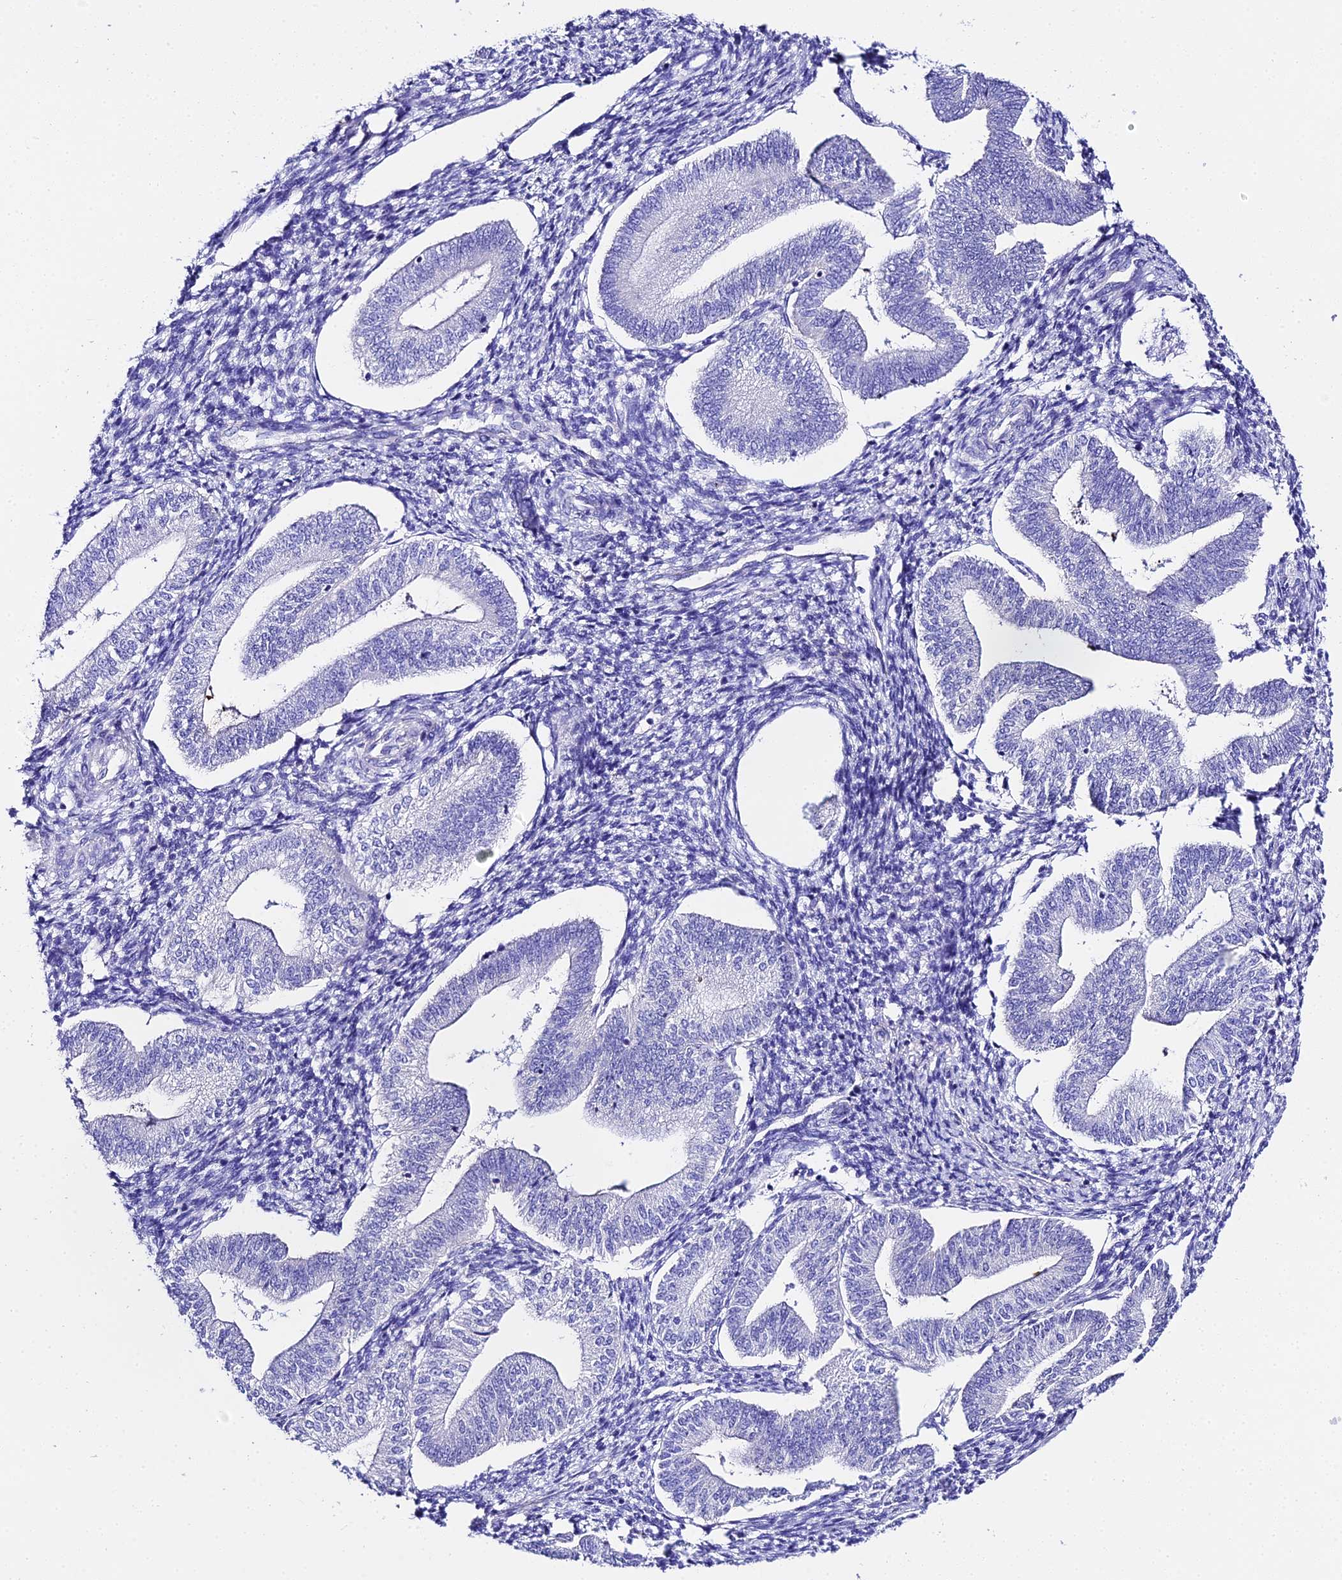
{"staining": {"intensity": "negative", "quantity": "none", "location": "none"}, "tissue": "endometrium", "cell_type": "Cells in endometrial stroma", "image_type": "normal", "snomed": [{"axis": "morphology", "description": "Normal tissue, NOS"}, {"axis": "topography", "description": "Endometrium"}], "caption": "High power microscopy micrograph of an immunohistochemistry (IHC) image of benign endometrium, revealing no significant expression in cells in endometrial stroma.", "gene": "TMEM117", "patient": {"sex": "female", "age": 34}}